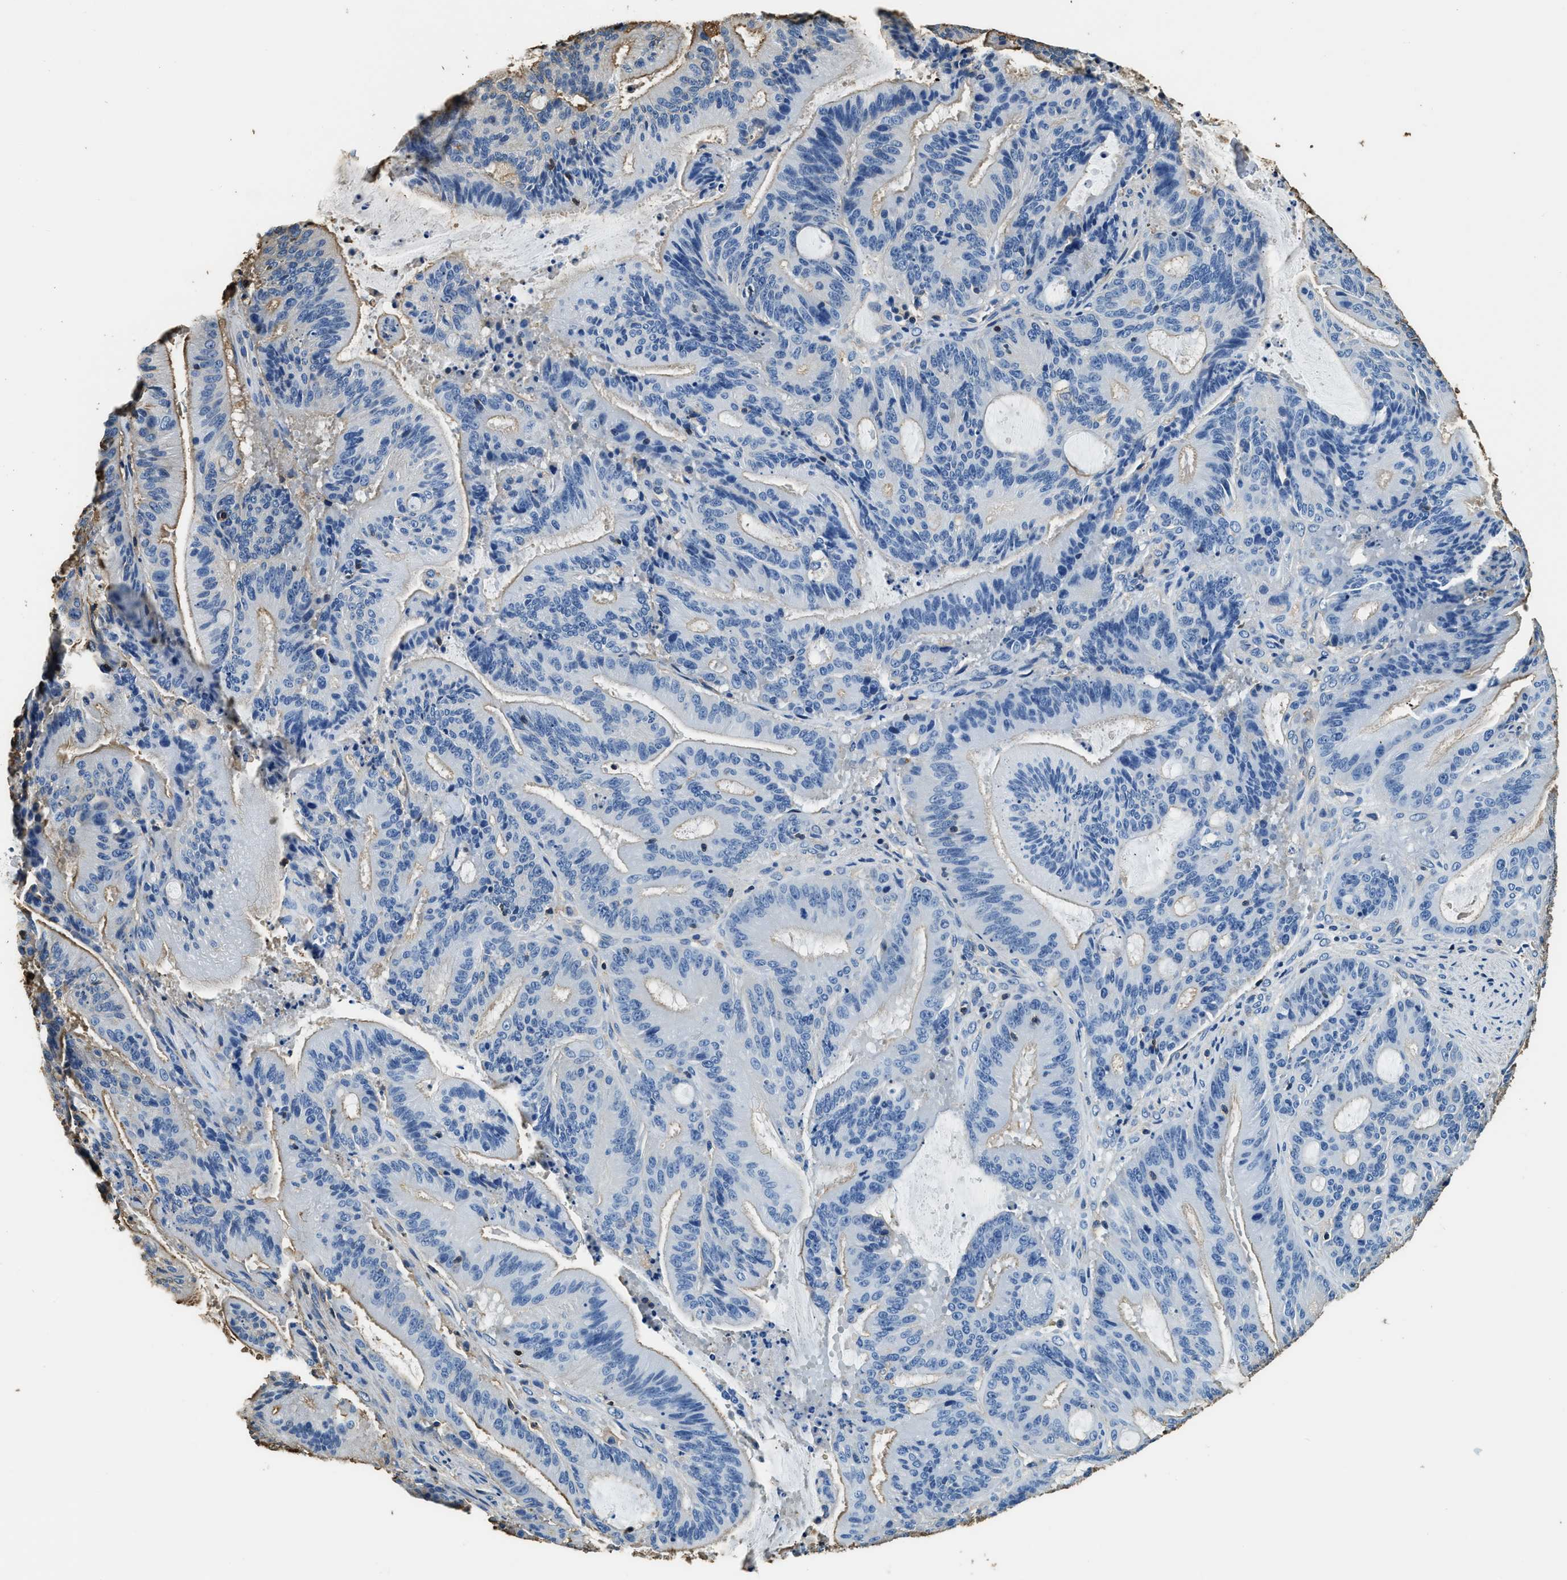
{"staining": {"intensity": "weak", "quantity": "25%-75%", "location": "cytoplasmic/membranous"}, "tissue": "liver cancer", "cell_type": "Tumor cells", "image_type": "cancer", "snomed": [{"axis": "morphology", "description": "Normal tissue, NOS"}, {"axis": "morphology", "description": "Cholangiocarcinoma"}, {"axis": "topography", "description": "Liver"}, {"axis": "topography", "description": "Peripheral nerve tissue"}], "caption": "High-power microscopy captured an IHC histopathology image of liver cancer (cholangiocarcinoma), revealing weak cytoplasmic/membranous positivity in about 25%-75% of tumor cells.", "gene": "ACCS", "patient": {"sex": "female", "age": 73}}